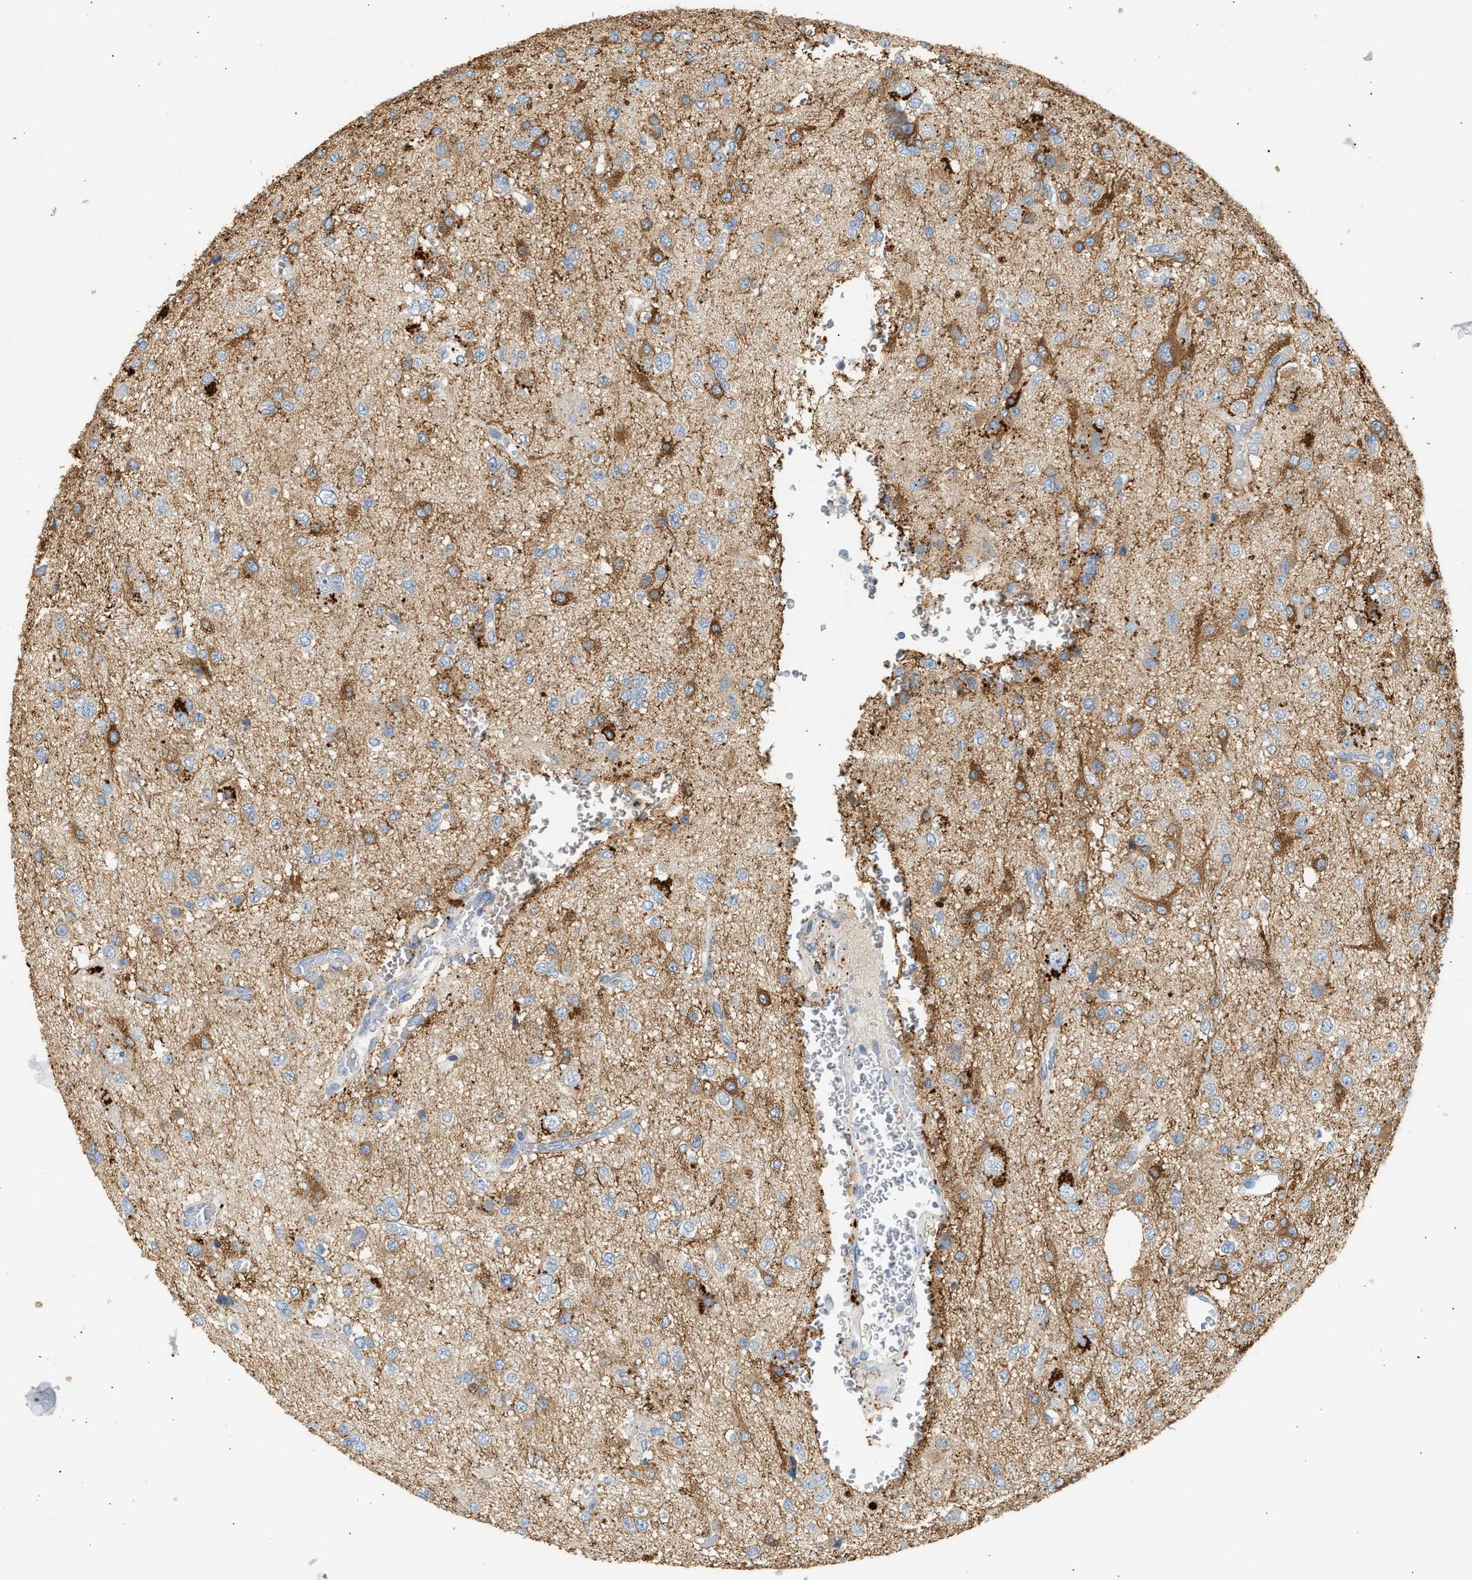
{"staining": {"intensity": "moderate", "quantity": "25%-75%", "location": "cytoplasmic/membranous"}, "tissue": "glioma", "cell_type": "Tumor cells", "image_type": "cancer", "snomed": [{"axis": "morphology", "description": "Glioma, malignant, Low grade"}, {"axis": "topography", "description": "Brain"}], "caption": "Glioma stained with a brown dye demonstrates moderate cytoplasmic/membranous positive staining in approximately 25%-75% of tumor cells.", "gene": "ENTHD1", "patient": {"sex": "male", "age": 38}}